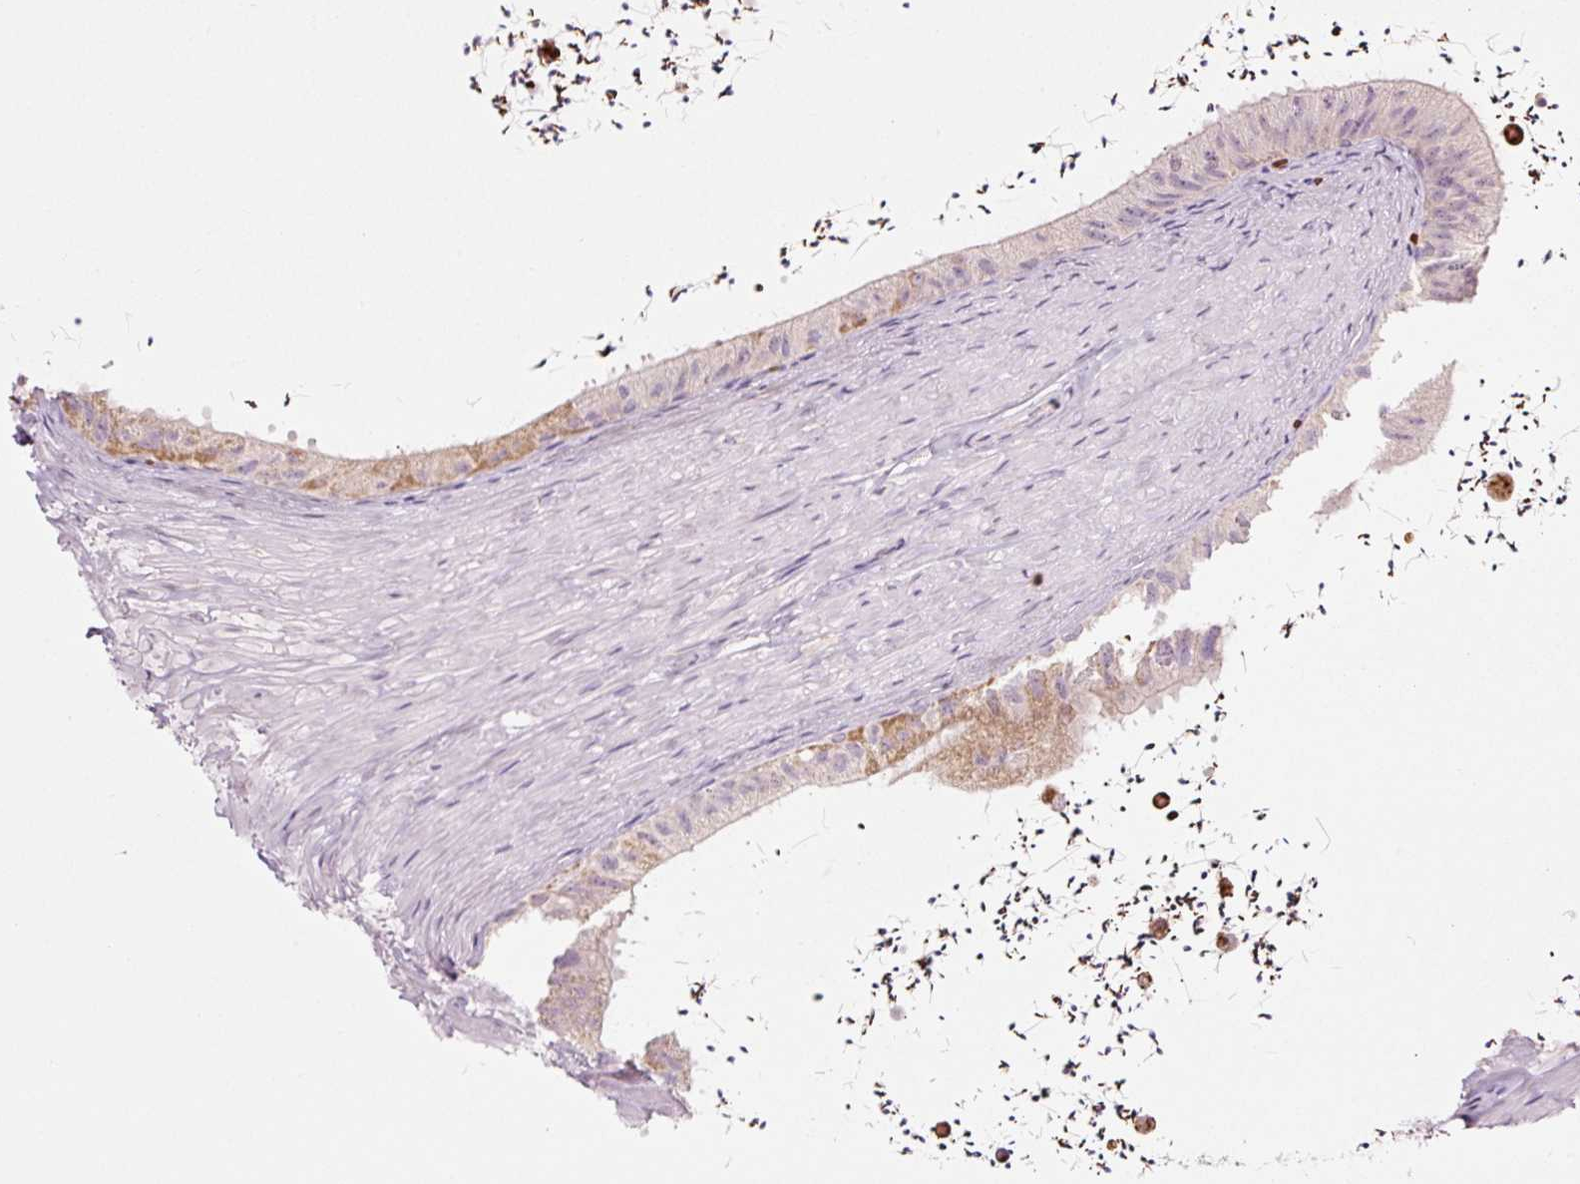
{"staining": {"intensity": "moderate", "quantity": "<25%", "location": "cytoplasmic/membranous"}, "tissue": "epididymis", "cell_type": "Glandular cells", "image_type": "normal", "snomed": [{"axis": "morphology", "description": "Normal tissue, NOS"}, {"axis": "topography", "description": "Epididymis"}, {"axis": "topography", "description": "Peripheral nerve tissue"}], "caption": "There is low levels of moderate cytoplasmic/membranous positivity in glandular cells of unremarkable epididymis, as demonstrated by immunohistochemical staining (brown color).", "gene": "LDHAL6B", "patient": {"sex": "male", "age": 32}}